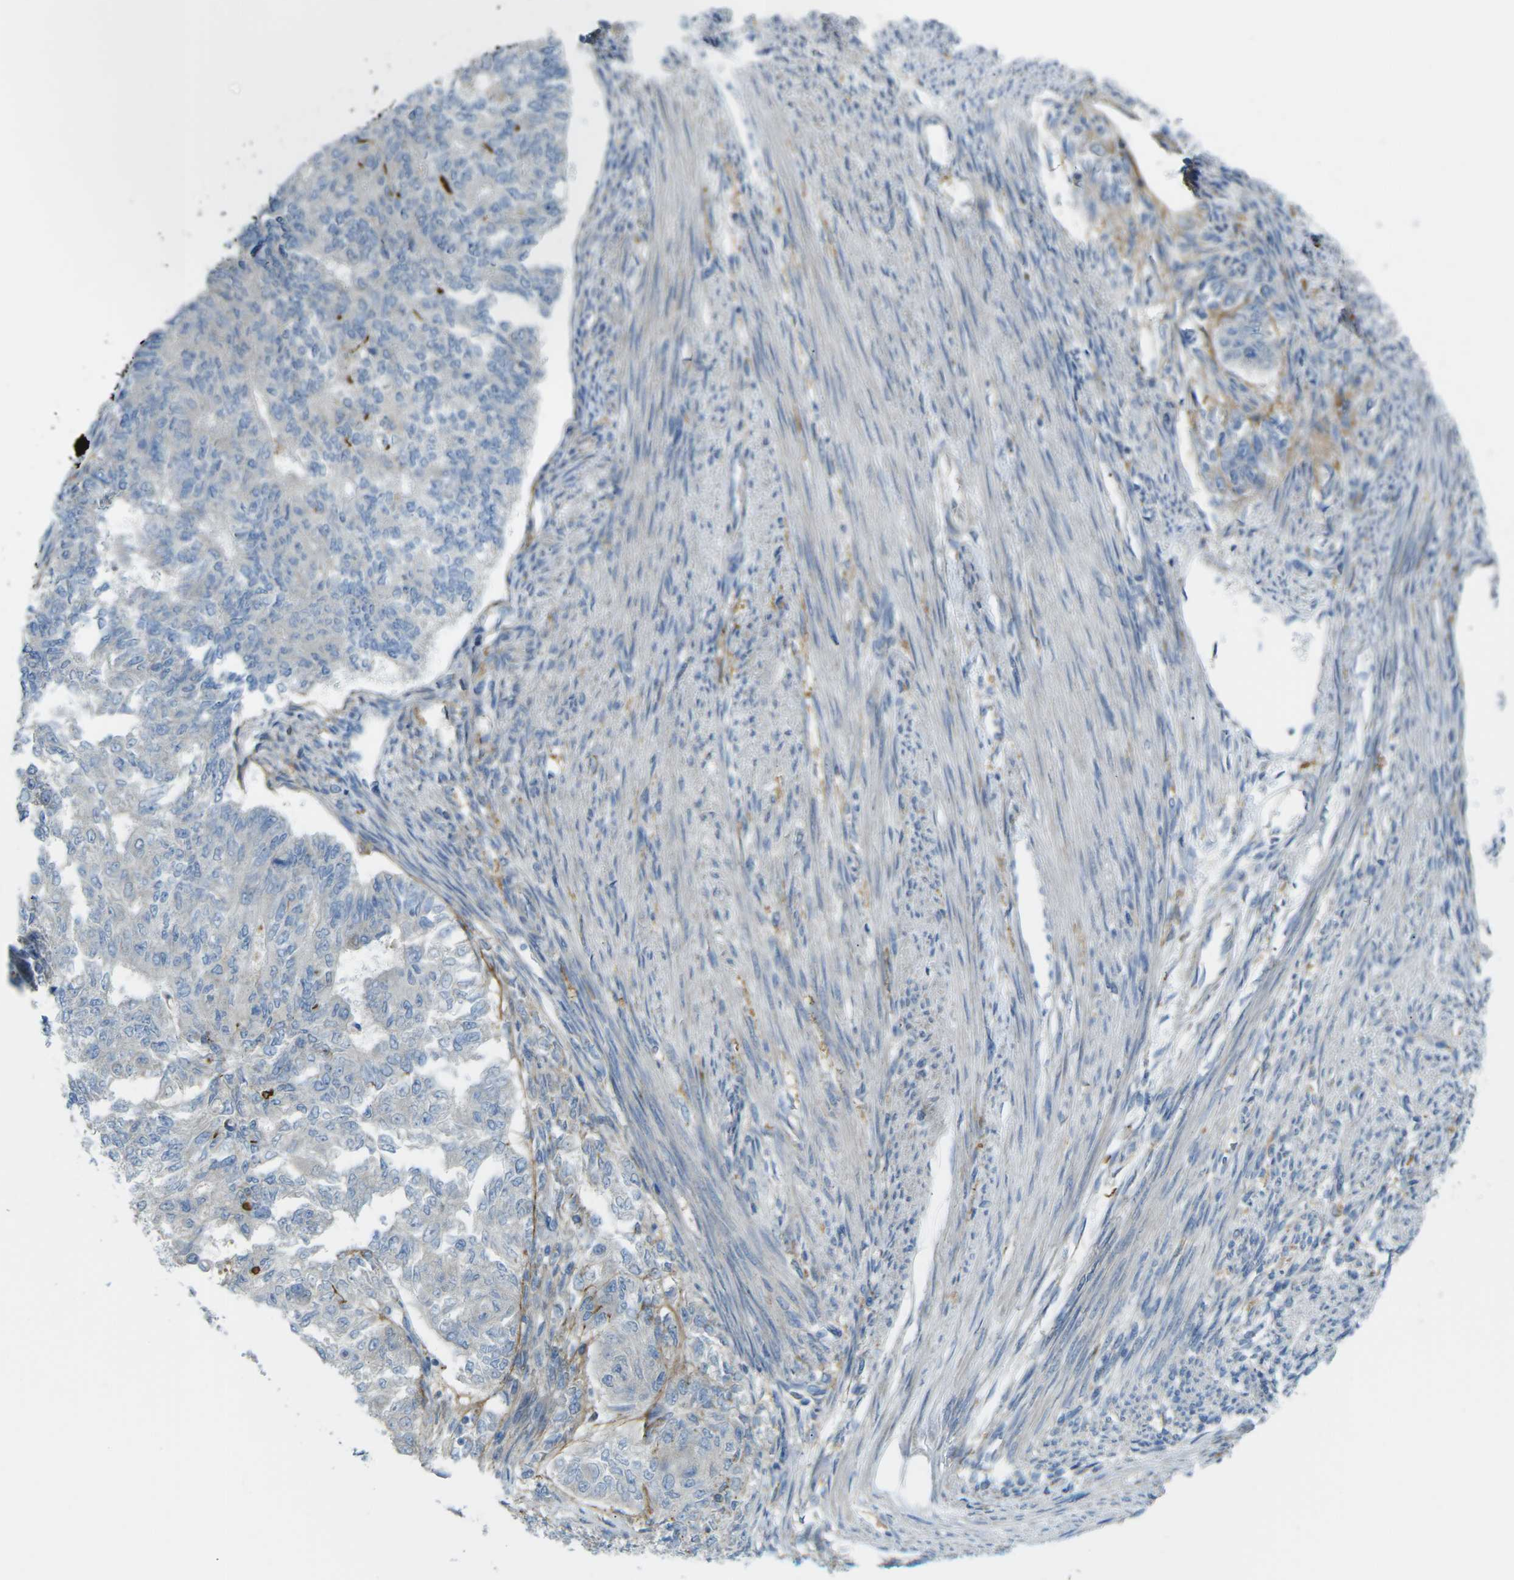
{"staining": {"intensity": "negative", "quantity": "none", "location": "none"}, "tissue": "endometrial cancer", "cell_type": "Tumor cells", "image_type": "cancer", "snomed": [{"axis": "morphology", "description": "Adenocarcinoma, NOS"}, {"axis": "topography", "description": "Endometrium"}], "caption": "The immunohistochemistry (IHC) image has no significant staining in tumor cells of endometrial cancer tissue. (DAB (3,3'-diaminobenzidine) IHC with hematoxylin counter stain).", "gene": "MYLK4", "patient": {"sex": "female", "age": 32}}